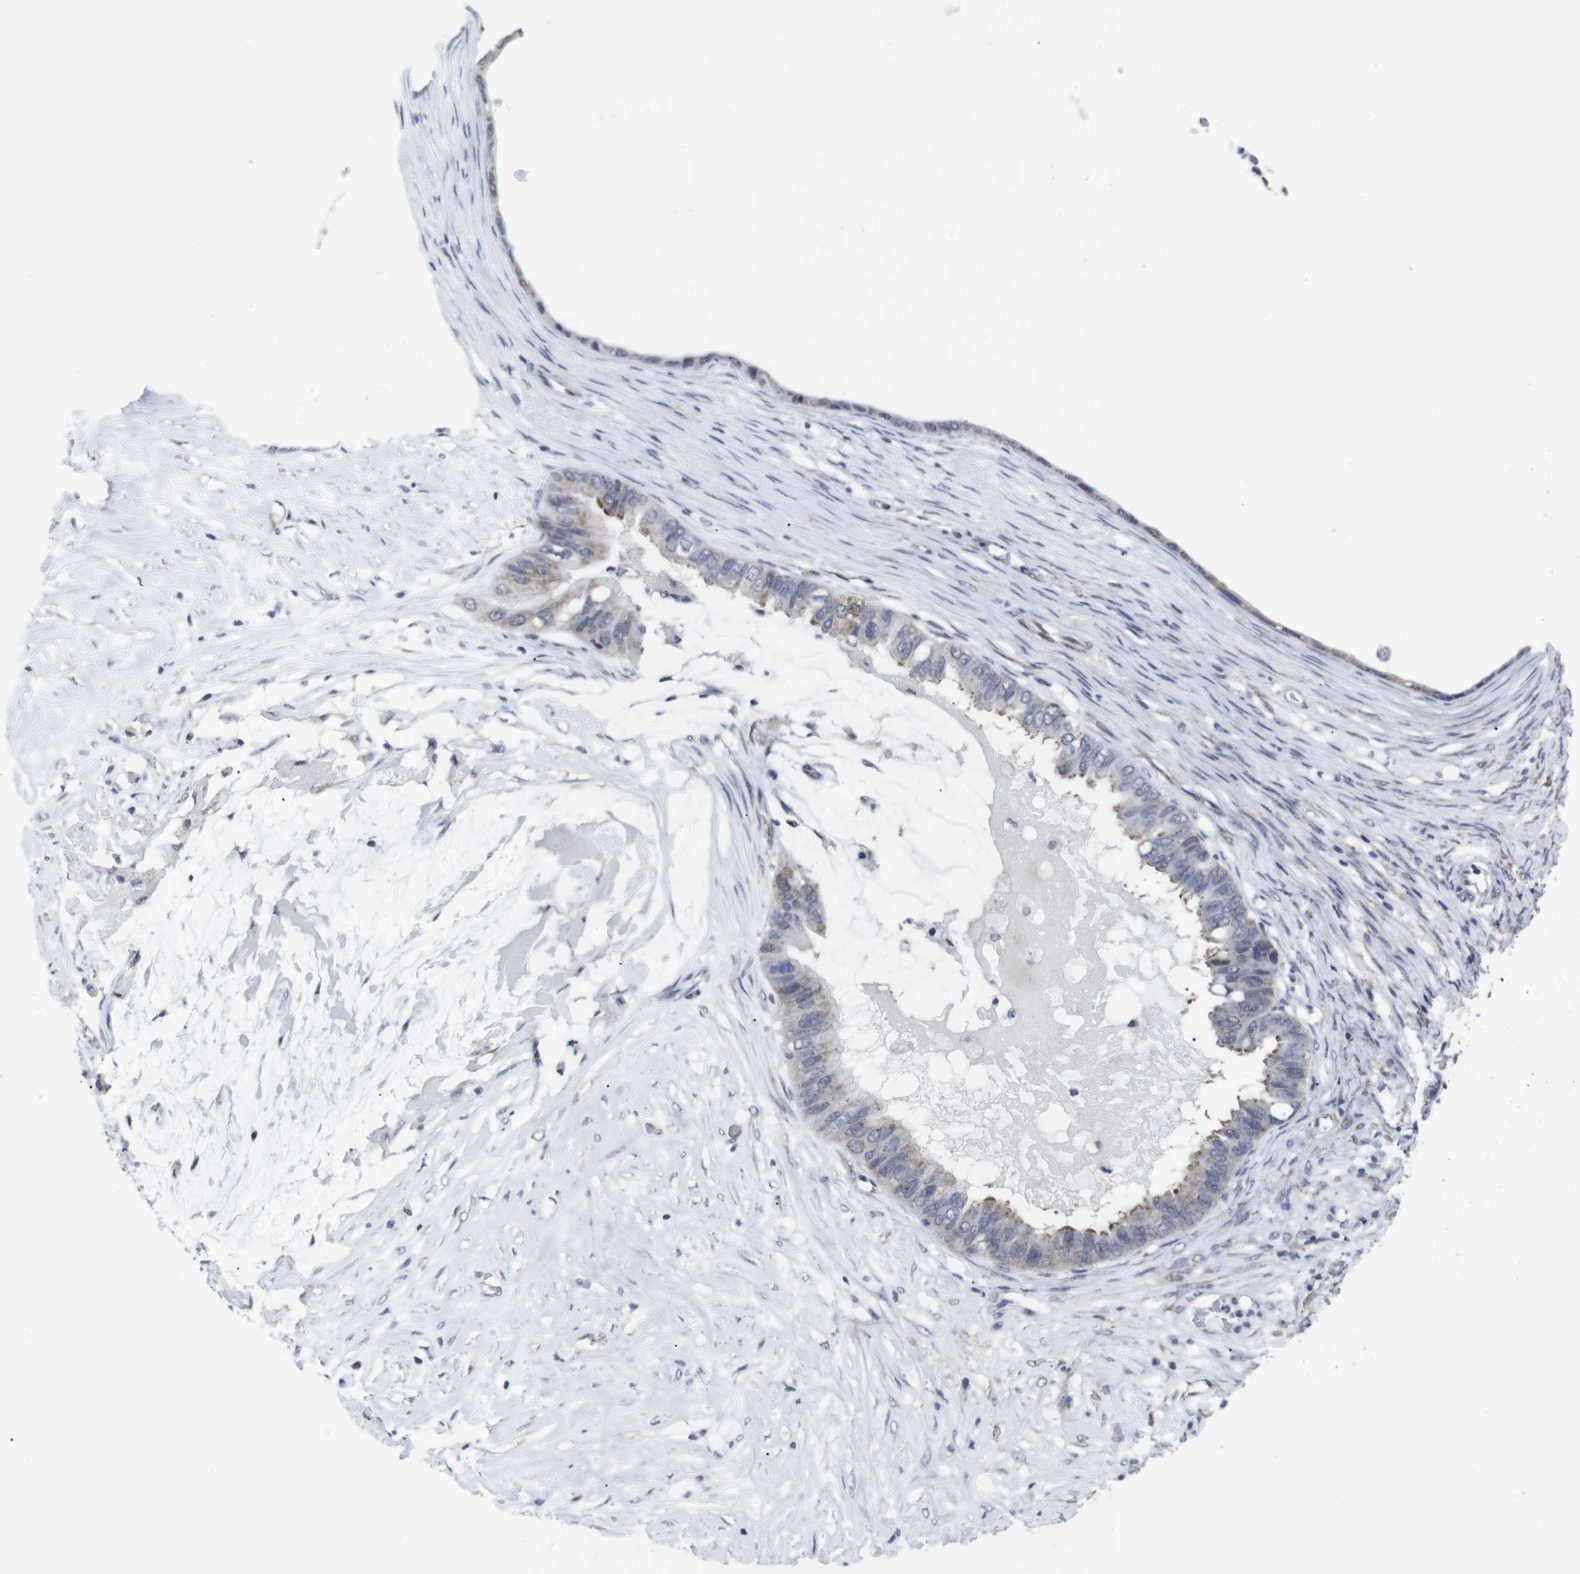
{"staining": {"intensity": "weak", "quantity": "<25%", "location": "cytoplasmic/membranous"}, "tissue": "ovarian cancer", "cell_type": "Tumor cells", "image_type": "cancer", "snomed": [{"axis": "morphology", "description": "Cystadenocarcinoma, mucinous, NOS"}, {"axis": "topography", "description": "Ovary"}], "caption": "Tumor cells are negative for brown protein staining in ovarian mucinous cystadenocarcinoma. (Immunohistochemistry, brightfield microscopy, high magnification).", "gene": "GEMIN2", "patient": {"sex": "female", "age": 80}}